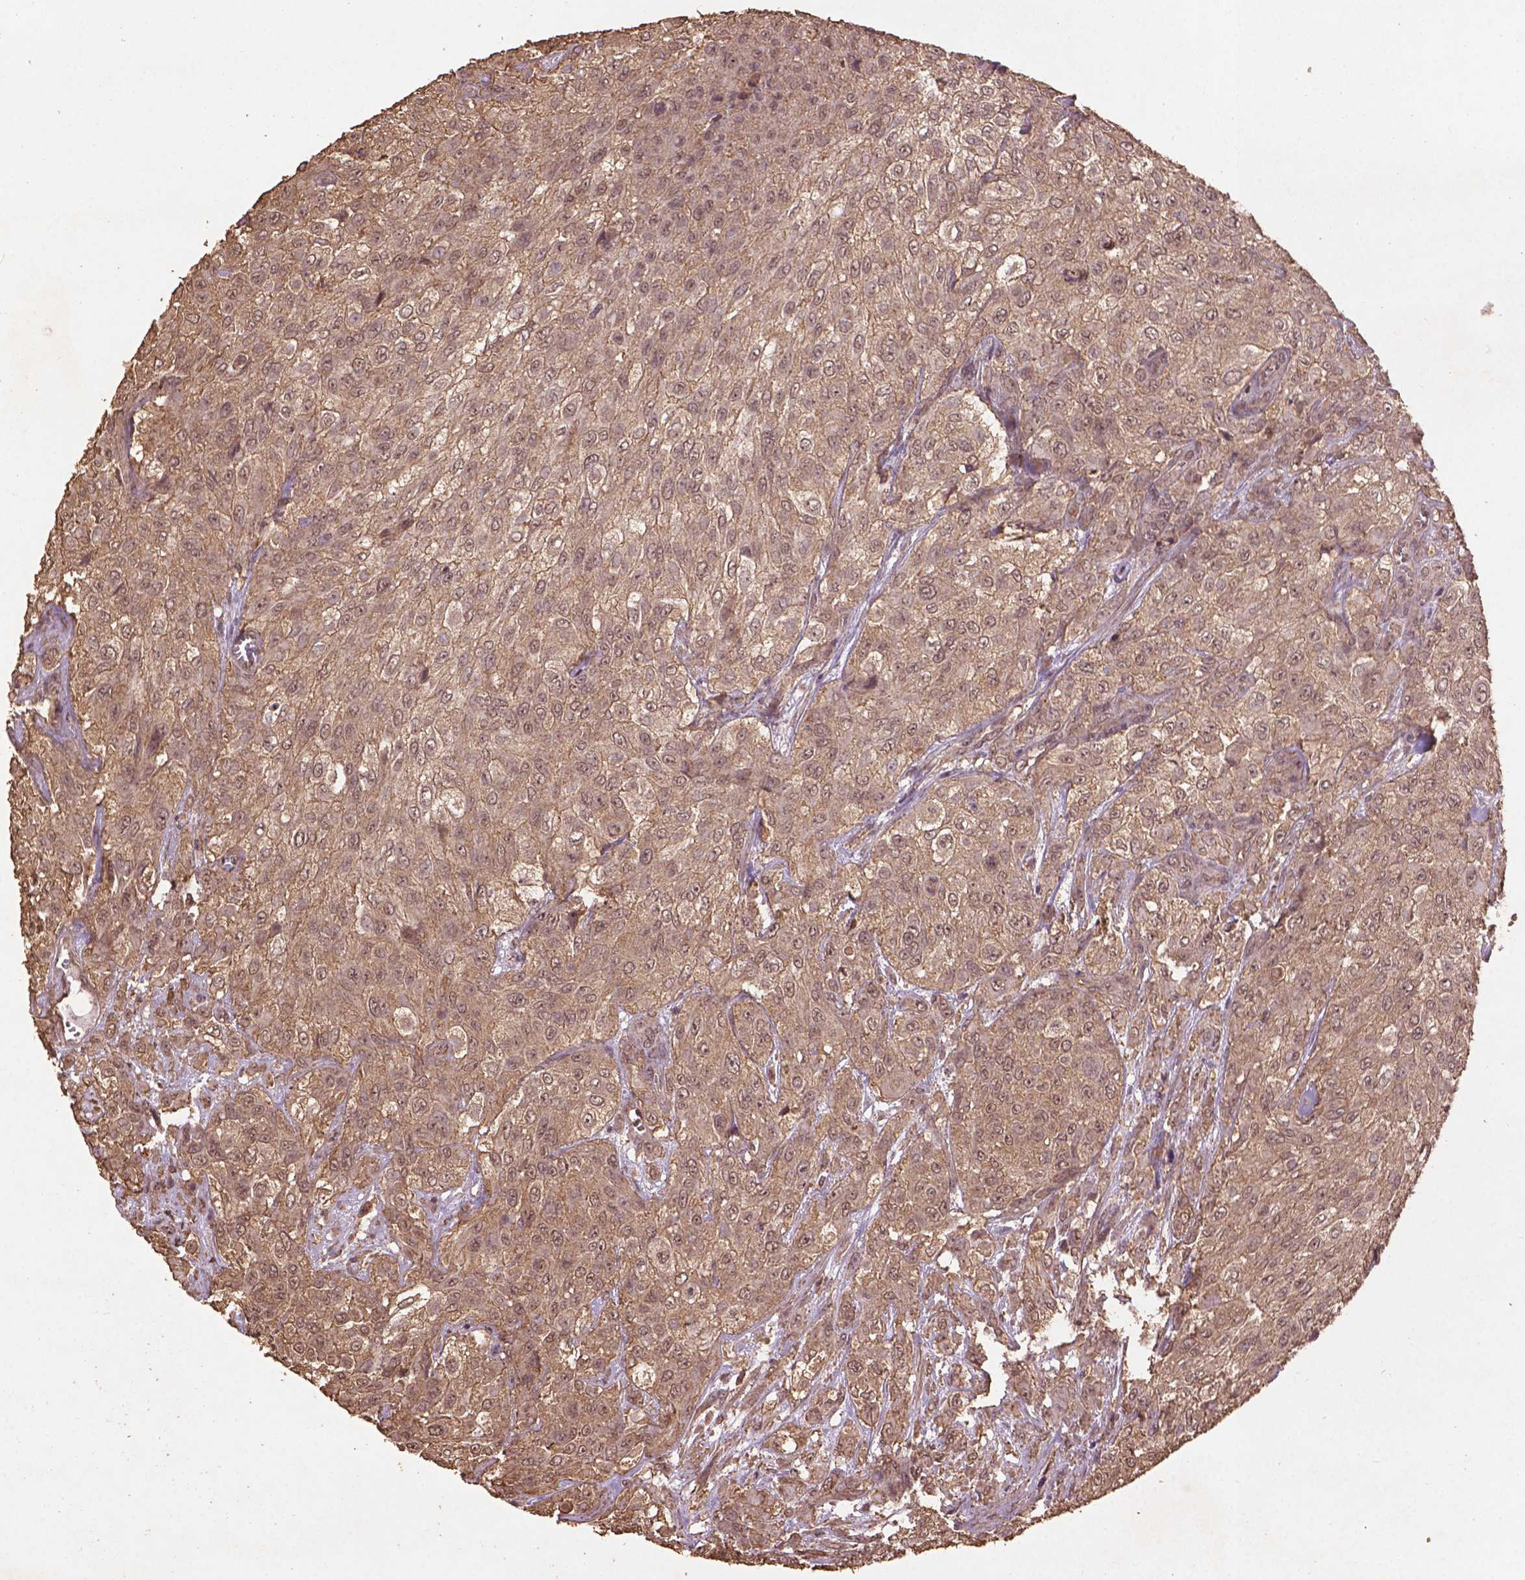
{"staining": {"intensity": "weak", "quantity": ">75%", "location": "cytoplasmic/membranous"}, "tissue": "urothelial cancer", "cell_type": "Tumor cells", "image_type": "cancer", "snomed": [{"axis": "morphology", "description": "Urothelial carcinoma, High grade"}, {"axis": "topography", "description": "Urinary bladder"}], "caption": "Urothelial carcinoma (high-grade) was stained to show a protein in brown. There is low levels of weak cytoplasmic/membranous positivity in about >75% of tumor cells.", "gene": "BABAM1", "patient": {"sex": "male", "age": 57}}